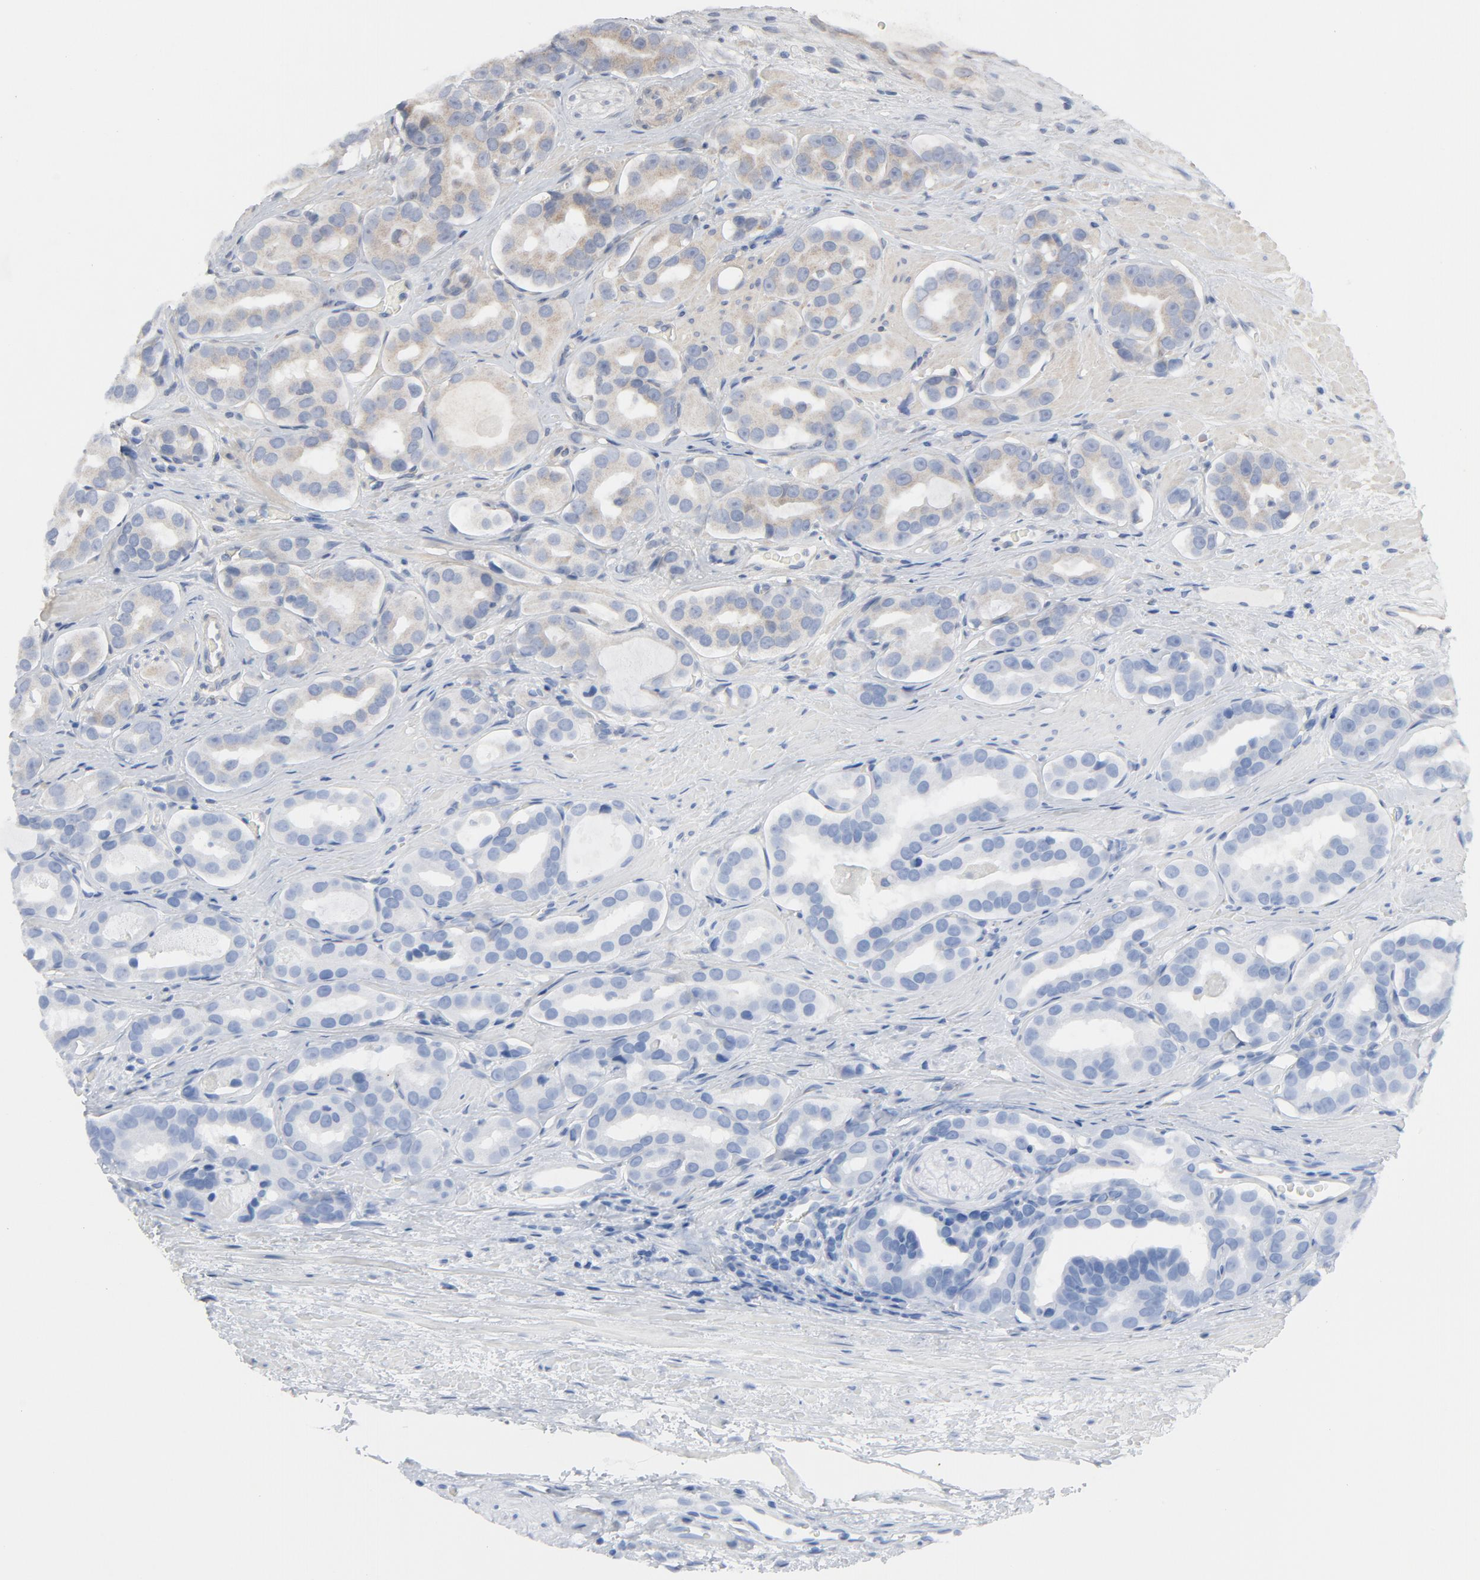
{"staining": {"intensity": "weak", "quantity": "25%-75%", "location": "cytoplasmic/membranous"}, "tissue": "prostate cancer", "cell_type": "Tumor cells", "image_type": "cancer", "snomed": [{"axis": "morphology", "description": "Adenocarcinoma, Low grade"}, {"axis": "topography", "description": "Prostate"}], "caption": "Immunohistochemical staining of human prostate cancer (adenocarcinoma (low-grade)) exhibits low levels of weak cytoplasmic/membranous staining in approximately 25%-75% of tumor cells. The staining was performed using DAB, with brown indicating positive protein expression. Nuclei are stained blue with hematoxylin.", "gene": "C14orf119", "patient": {"sex": "male", "age": 59}}